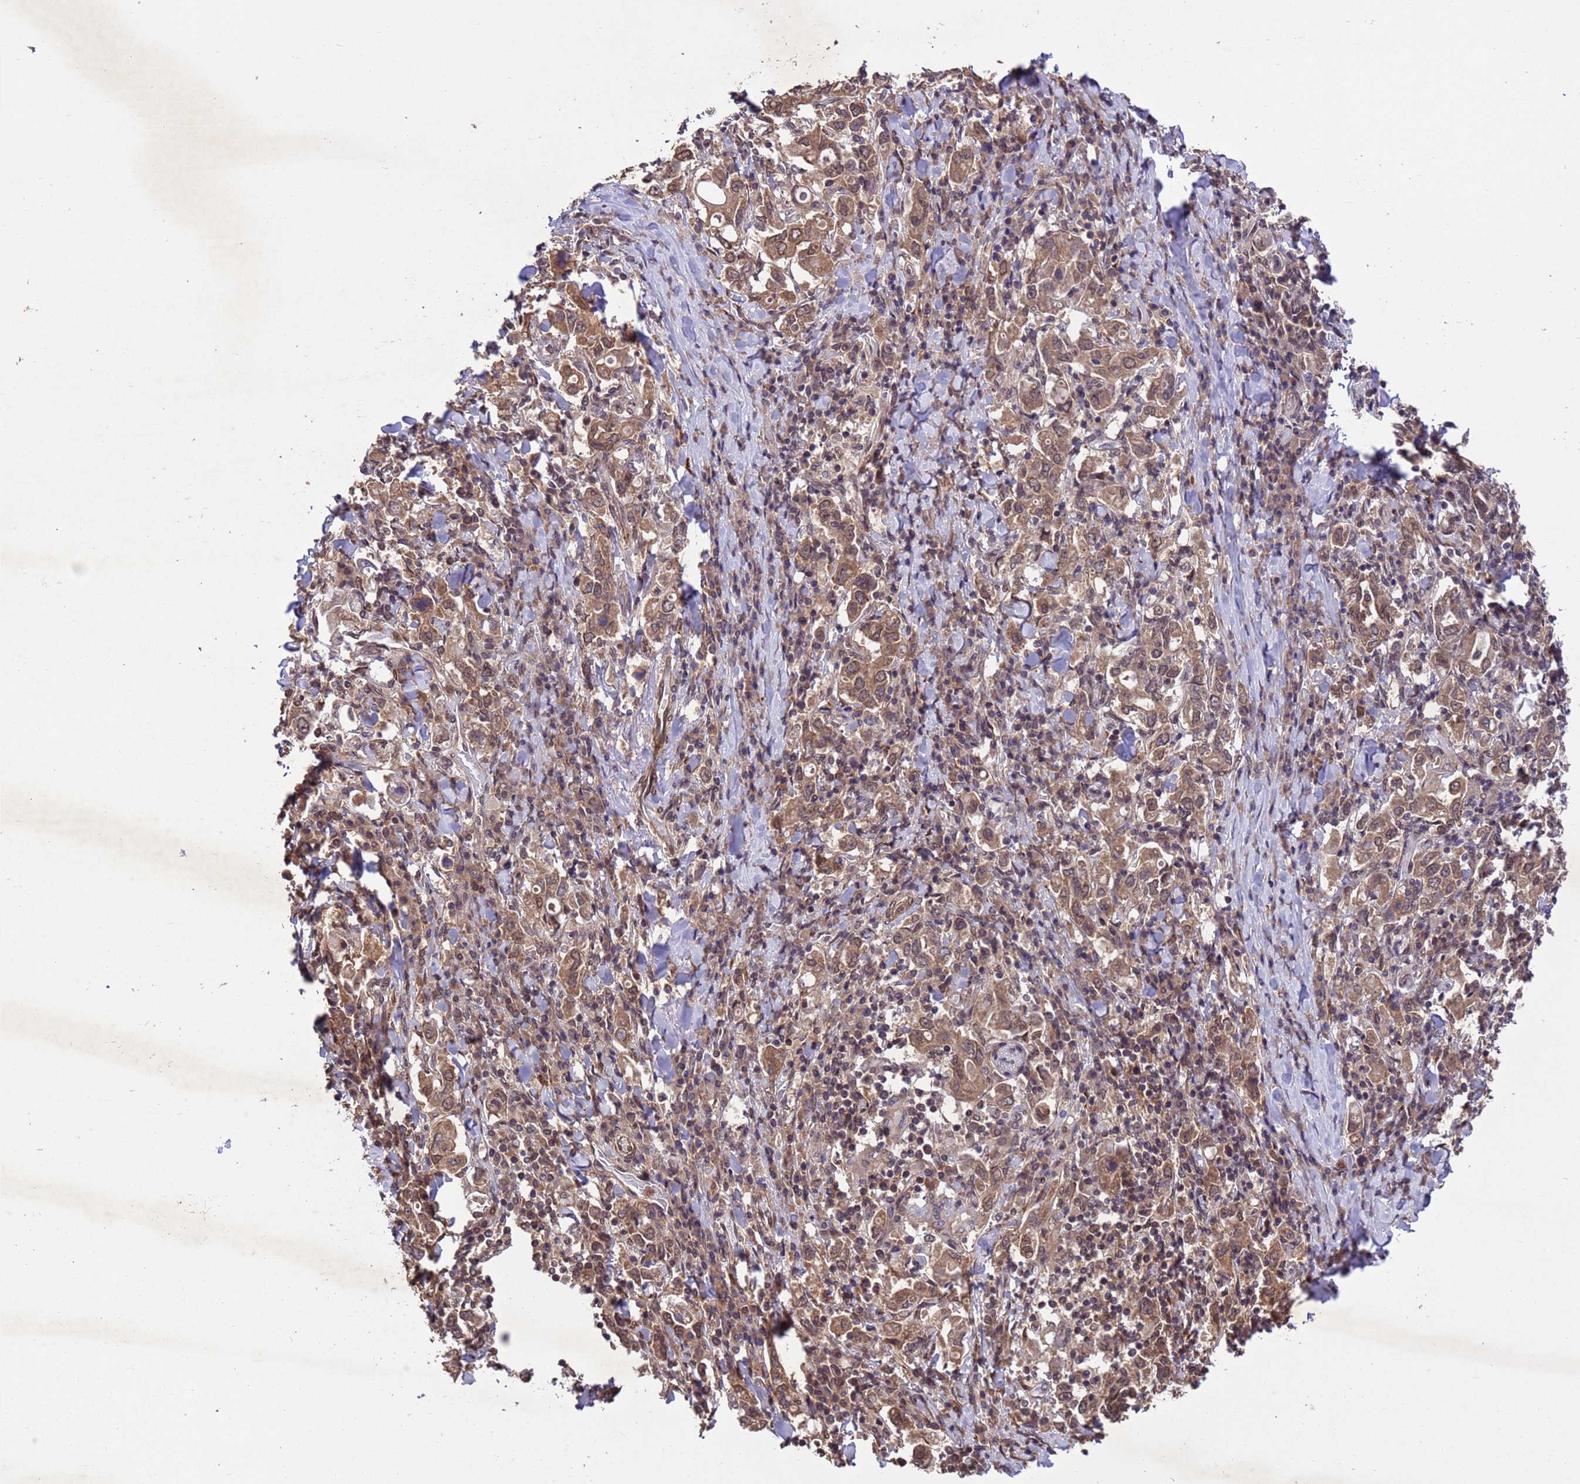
{"staining": {"intensity": "moderate", "quantity": ">75%", "location": "cytoplasmic/membranous,nuclear"}, "tissue": "stomach cancer", "cell_type": "Tumor cells", "image_type": "cancer", "snomed": [{"axis": "morphology", "description": "Adenocarcinoma, NOS"}, {"axis": "topography", "description": "Stomach, upper"}], "caption": "Immunohistochemical staining of adenocarcinoma (stomach) displays medium levels of moderate cytoplasmic/membranous and nuclear staining in approximately >75% of tumor cells.", "gene": "VSTM4", "patient": {"sex": "male", "age": 62}}